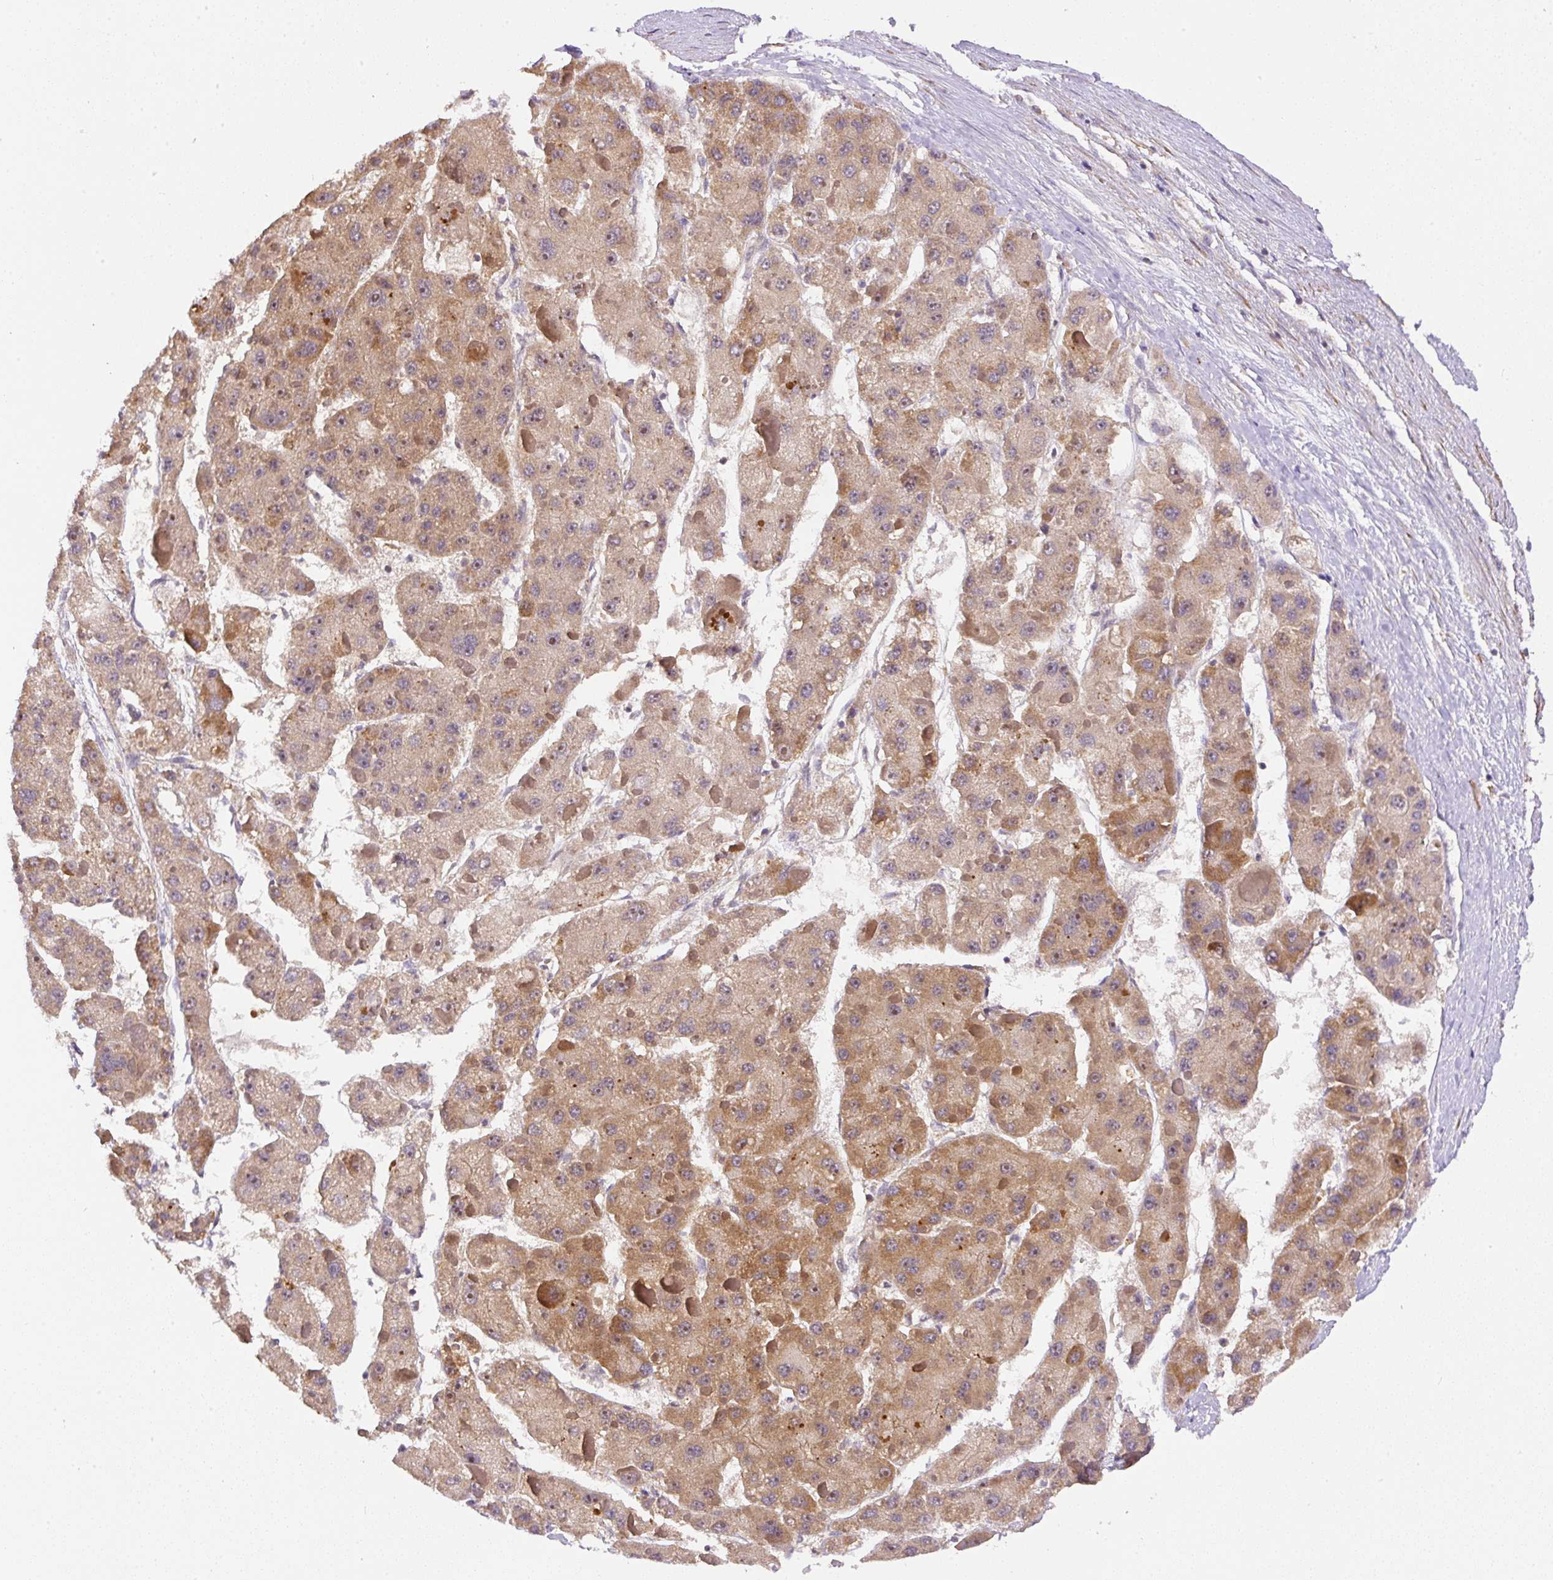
{"staining": {"intensity": "moderate", "quantity": ">75%", "location": "cytoplasmic/membranous"}, "tissue": "liver cancer", "cell_type": "Tumor cells", "image_type": "cancer", "snomed": [{"axis": "morphology", "description": "Carcinoma, Hepatocellular, NOS"}, {"axis": "topography", "description": "Liver"}], "caption": "Liver hepatocellular carcinoma stained for a protein demonstrates moderate cytoplasmic/membranous positivity in tumor cells. The protein of interest is shown in brown color, while the nuclei are stained blue.", "gene": "NDUFAF2", "patient": {"sex": "female", "age": 73}}